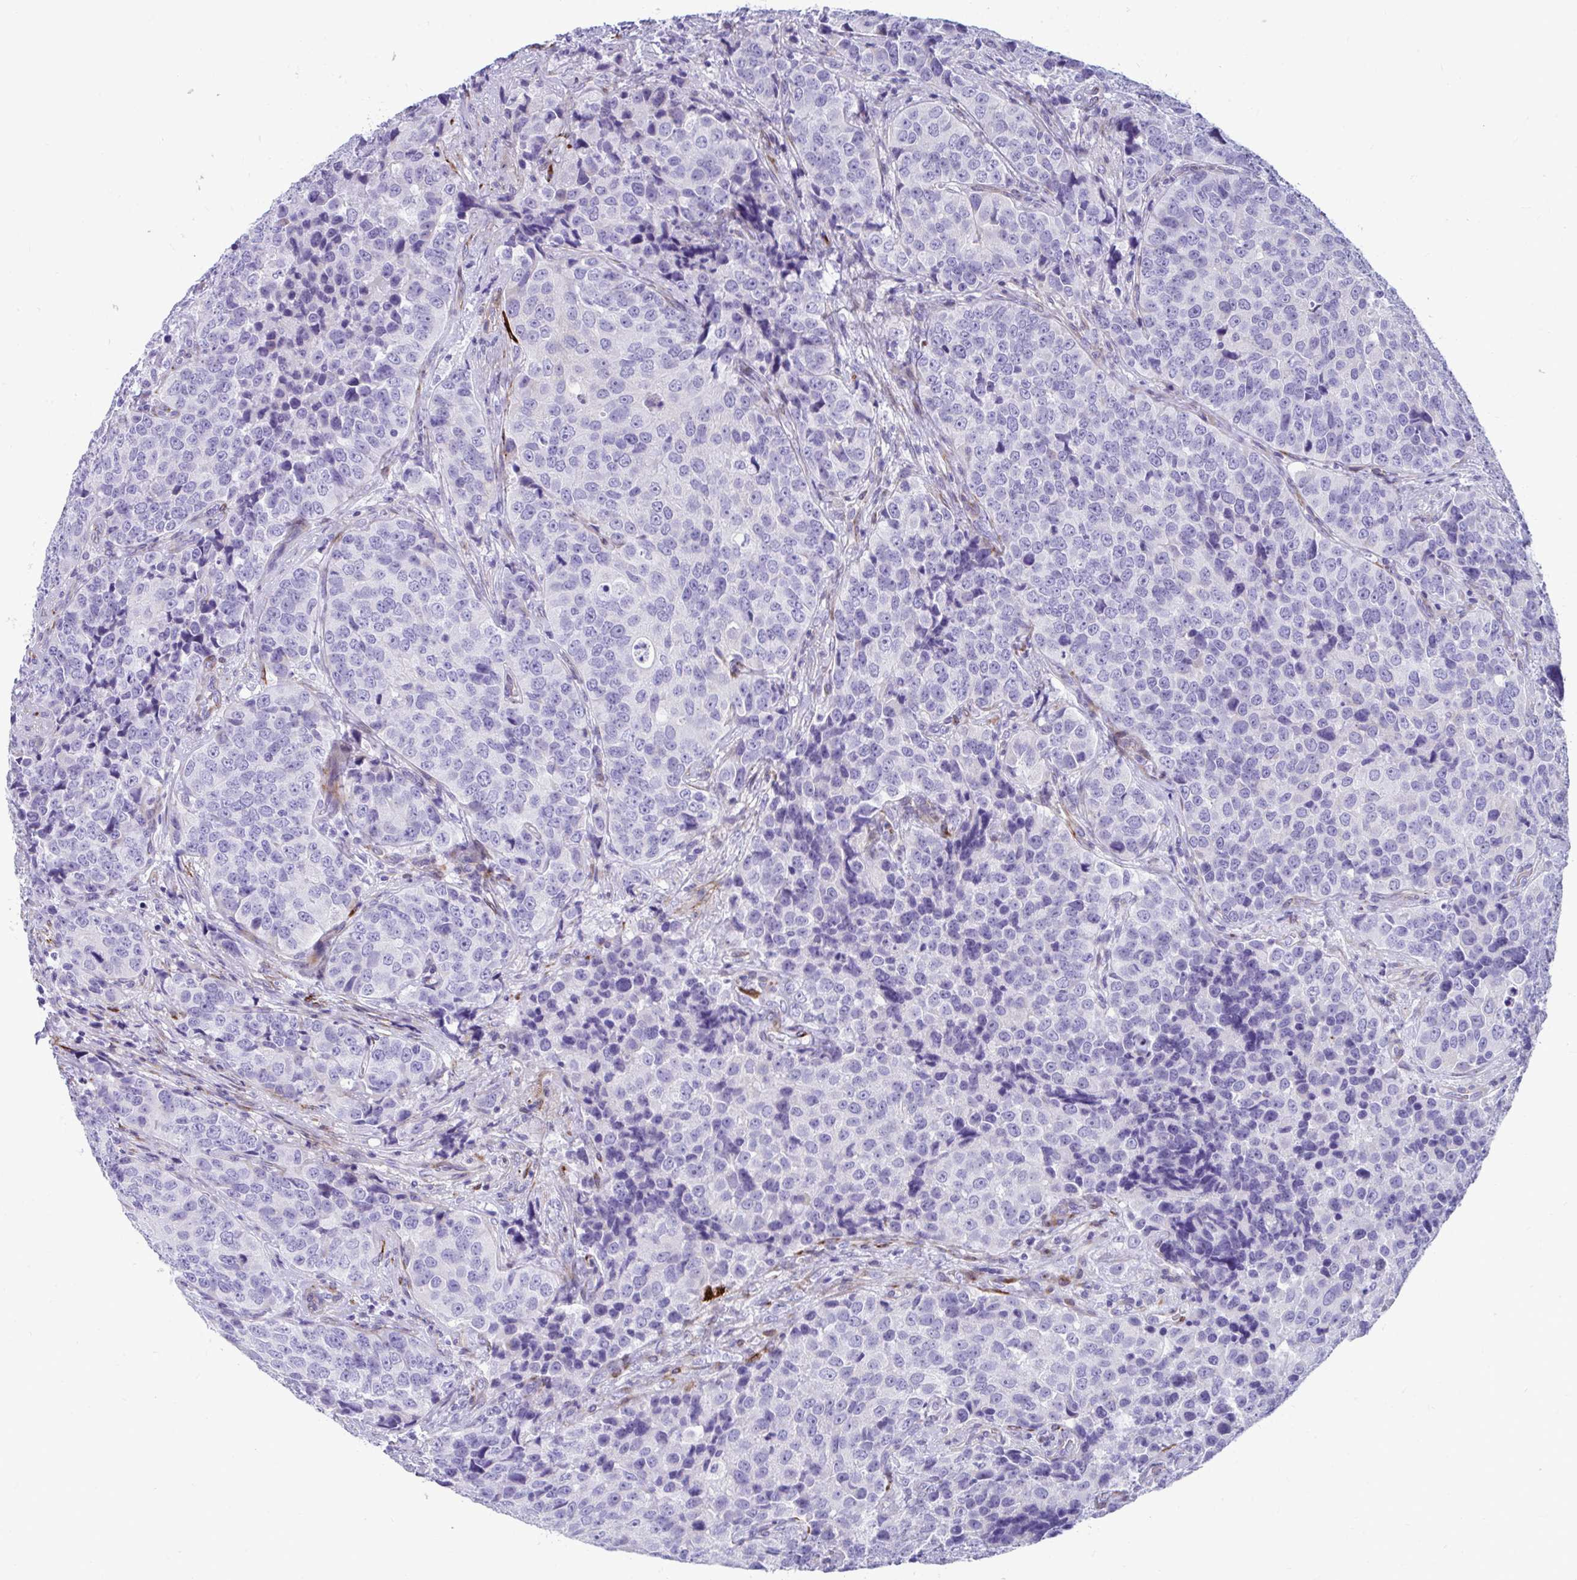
{"staining": {"intensity": "negative", "quantity": "none", "location": "none"}, "tissue": "urothelial cancer", "cell_type": "Tumor cells", "image_type": "cancer", "snomed": [{"axis": "morphology", "description": "Urothelial carcinoma, NOS"}, {"axis": "topography", "description": "Urinary bladder"}], "caption": "Tumor cells are negative for brown protein staining in transitional cell carcinoma.", "gene": "GRXCR2", "patient": {"sex": "male", "age": 52}}